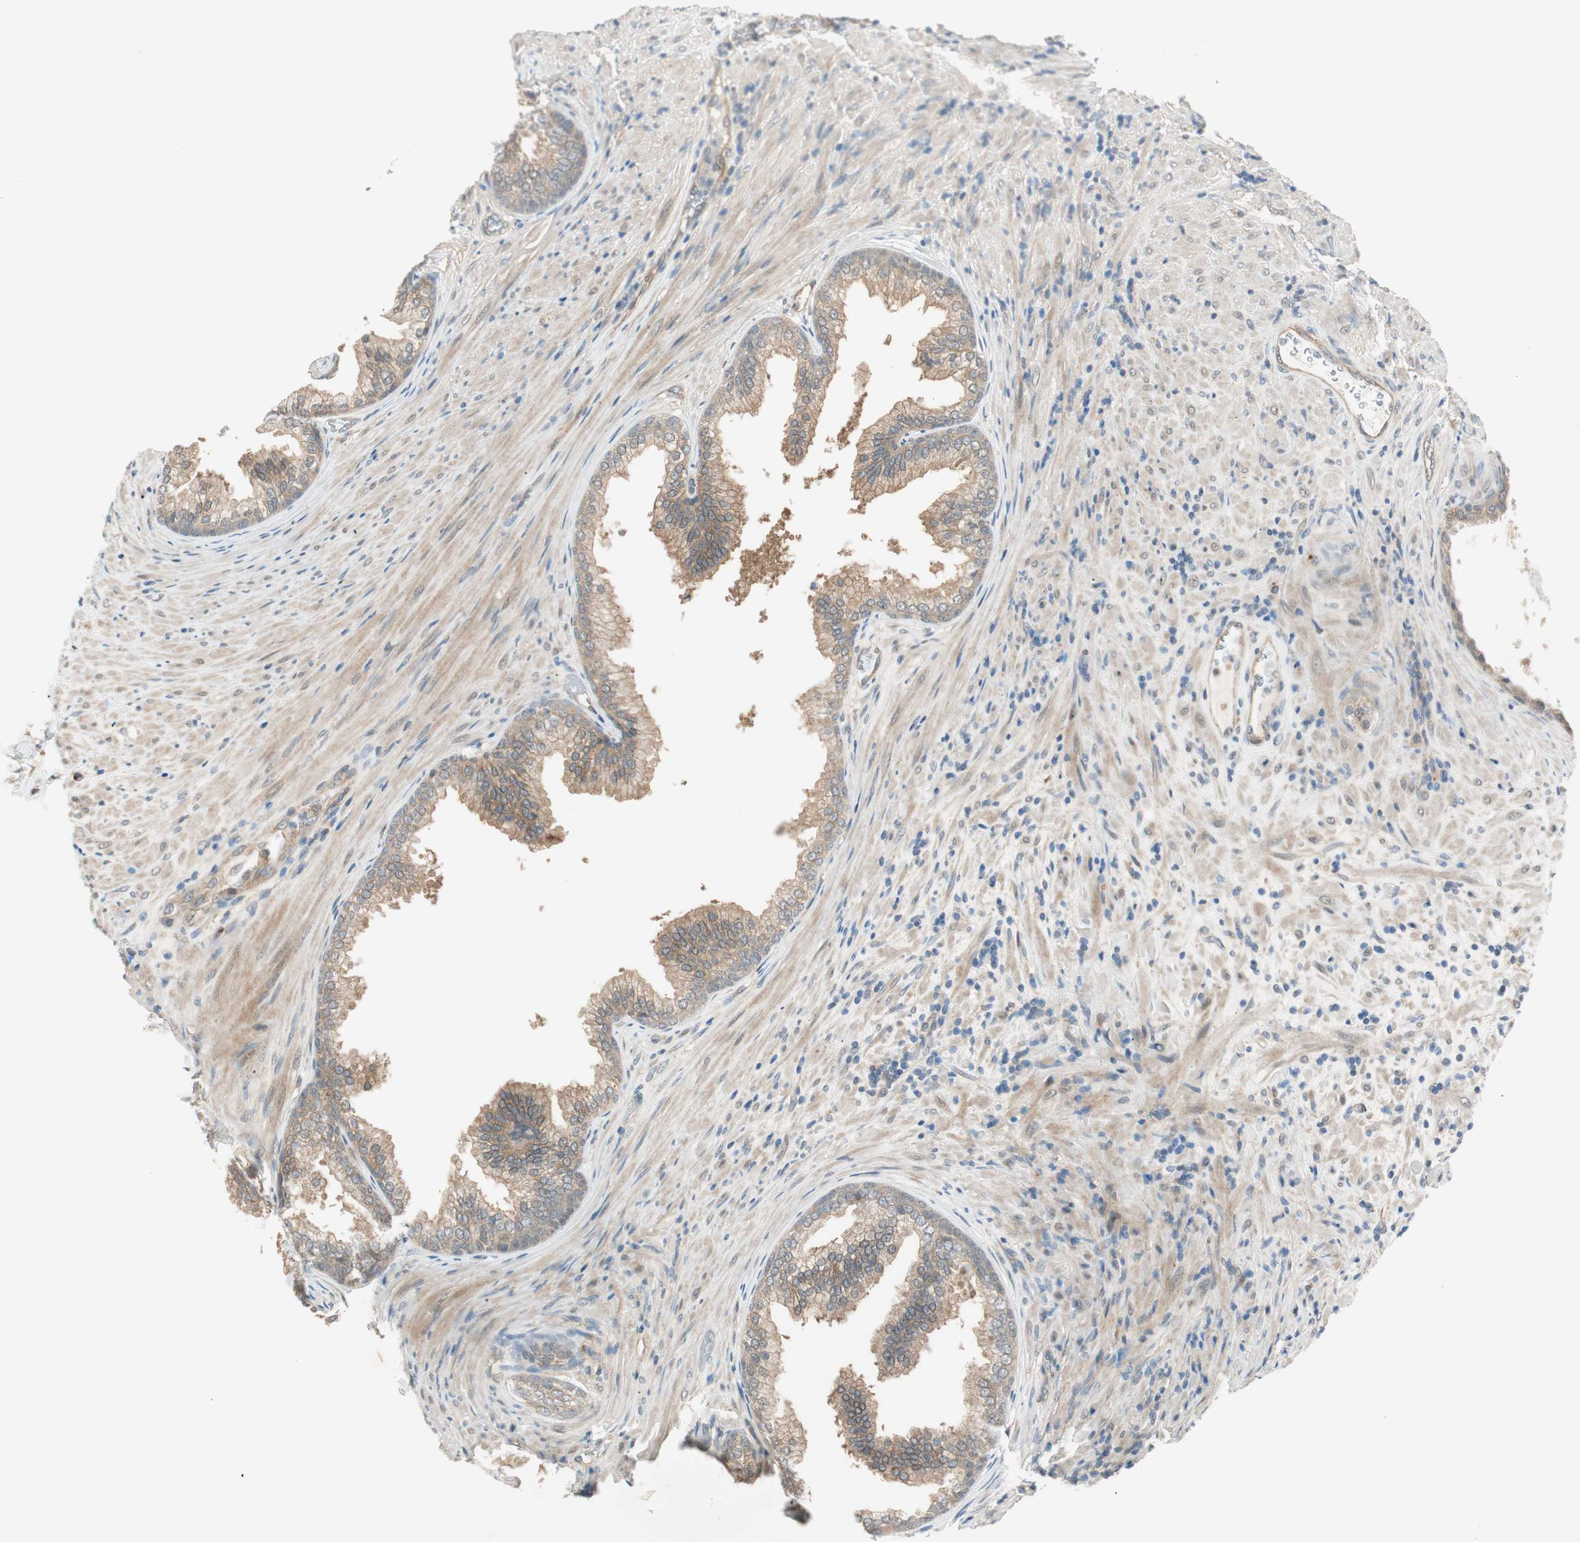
{"staining": {"intensity": "moderate", "quantity": ">75%", "location": "cytoplasmic/membranous"}, "tissue": "prostate", "cell_type": "Glandular cells", "image_type": "normal", "snomed": [{"axis": "morphology", "description": "Normal tissue, NOS"}, {"axis": "topography", "description": "Prostate"}], "caption": "Glandular cells exhibit medium levels of moderate cytoplasmic/membranous positivity in about >75% of cells in normal human prostate.", "gene": "PSMD8", "patient": {"sex": "male", "age": 76}}